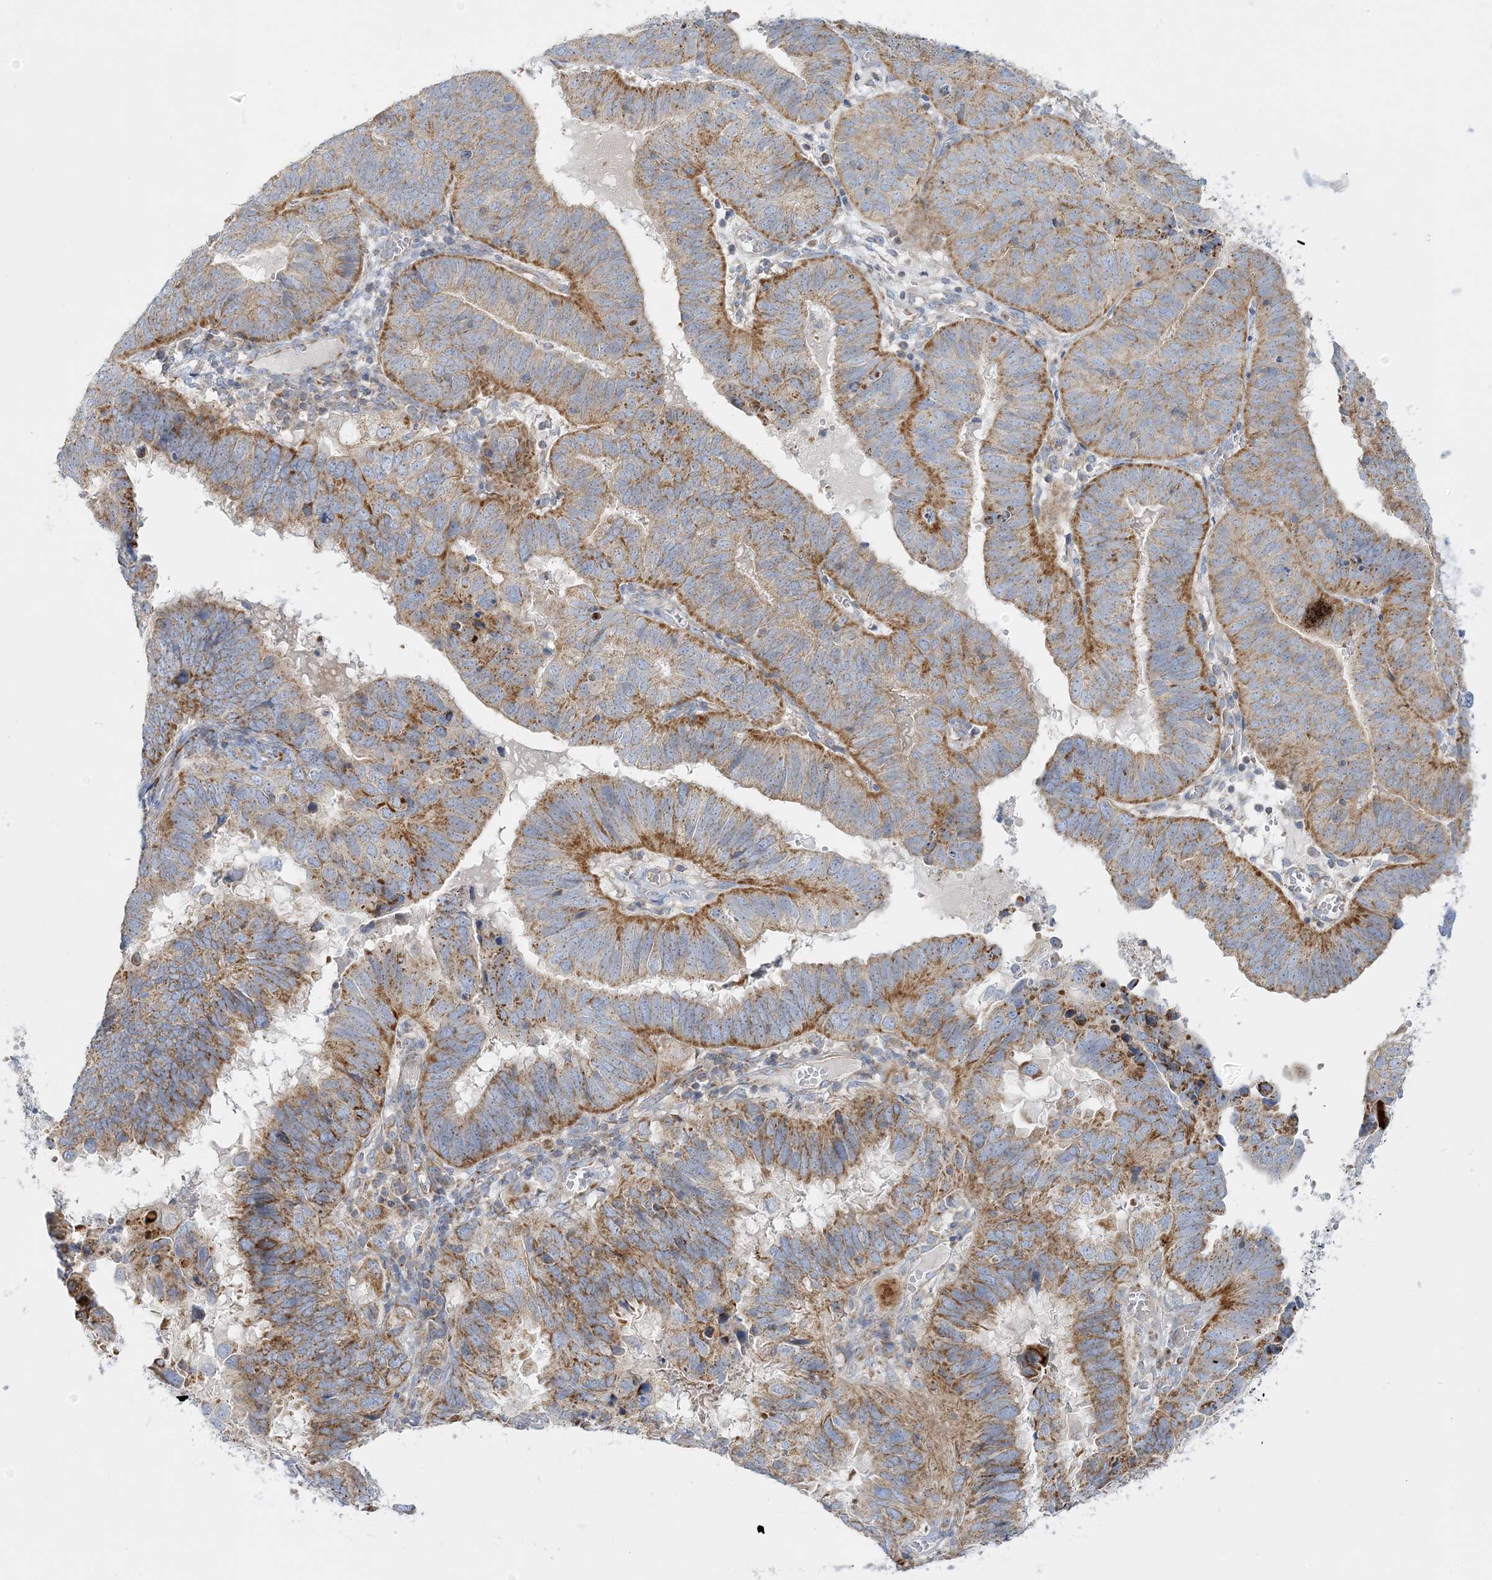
{"staining": {"intensity": "moderate", "quantity": ">75%", "location": "cytoplasmic/membranous"}, "tissue": "endometrial cancer", "cell_type": "Tumor cells", "image_type": "cancer", "snomed": [{"axis": "morphology", "description": "Adenocarcinoma, NOS"}, {"axis": "topography", "description": "Uterus"}], "caption": "Human endometrial cancer stained with a protein marker exhibits moderate staining in tumor cells.", "gene": "TBC1D14", "patient": {"sex": "female", "age": 77}}